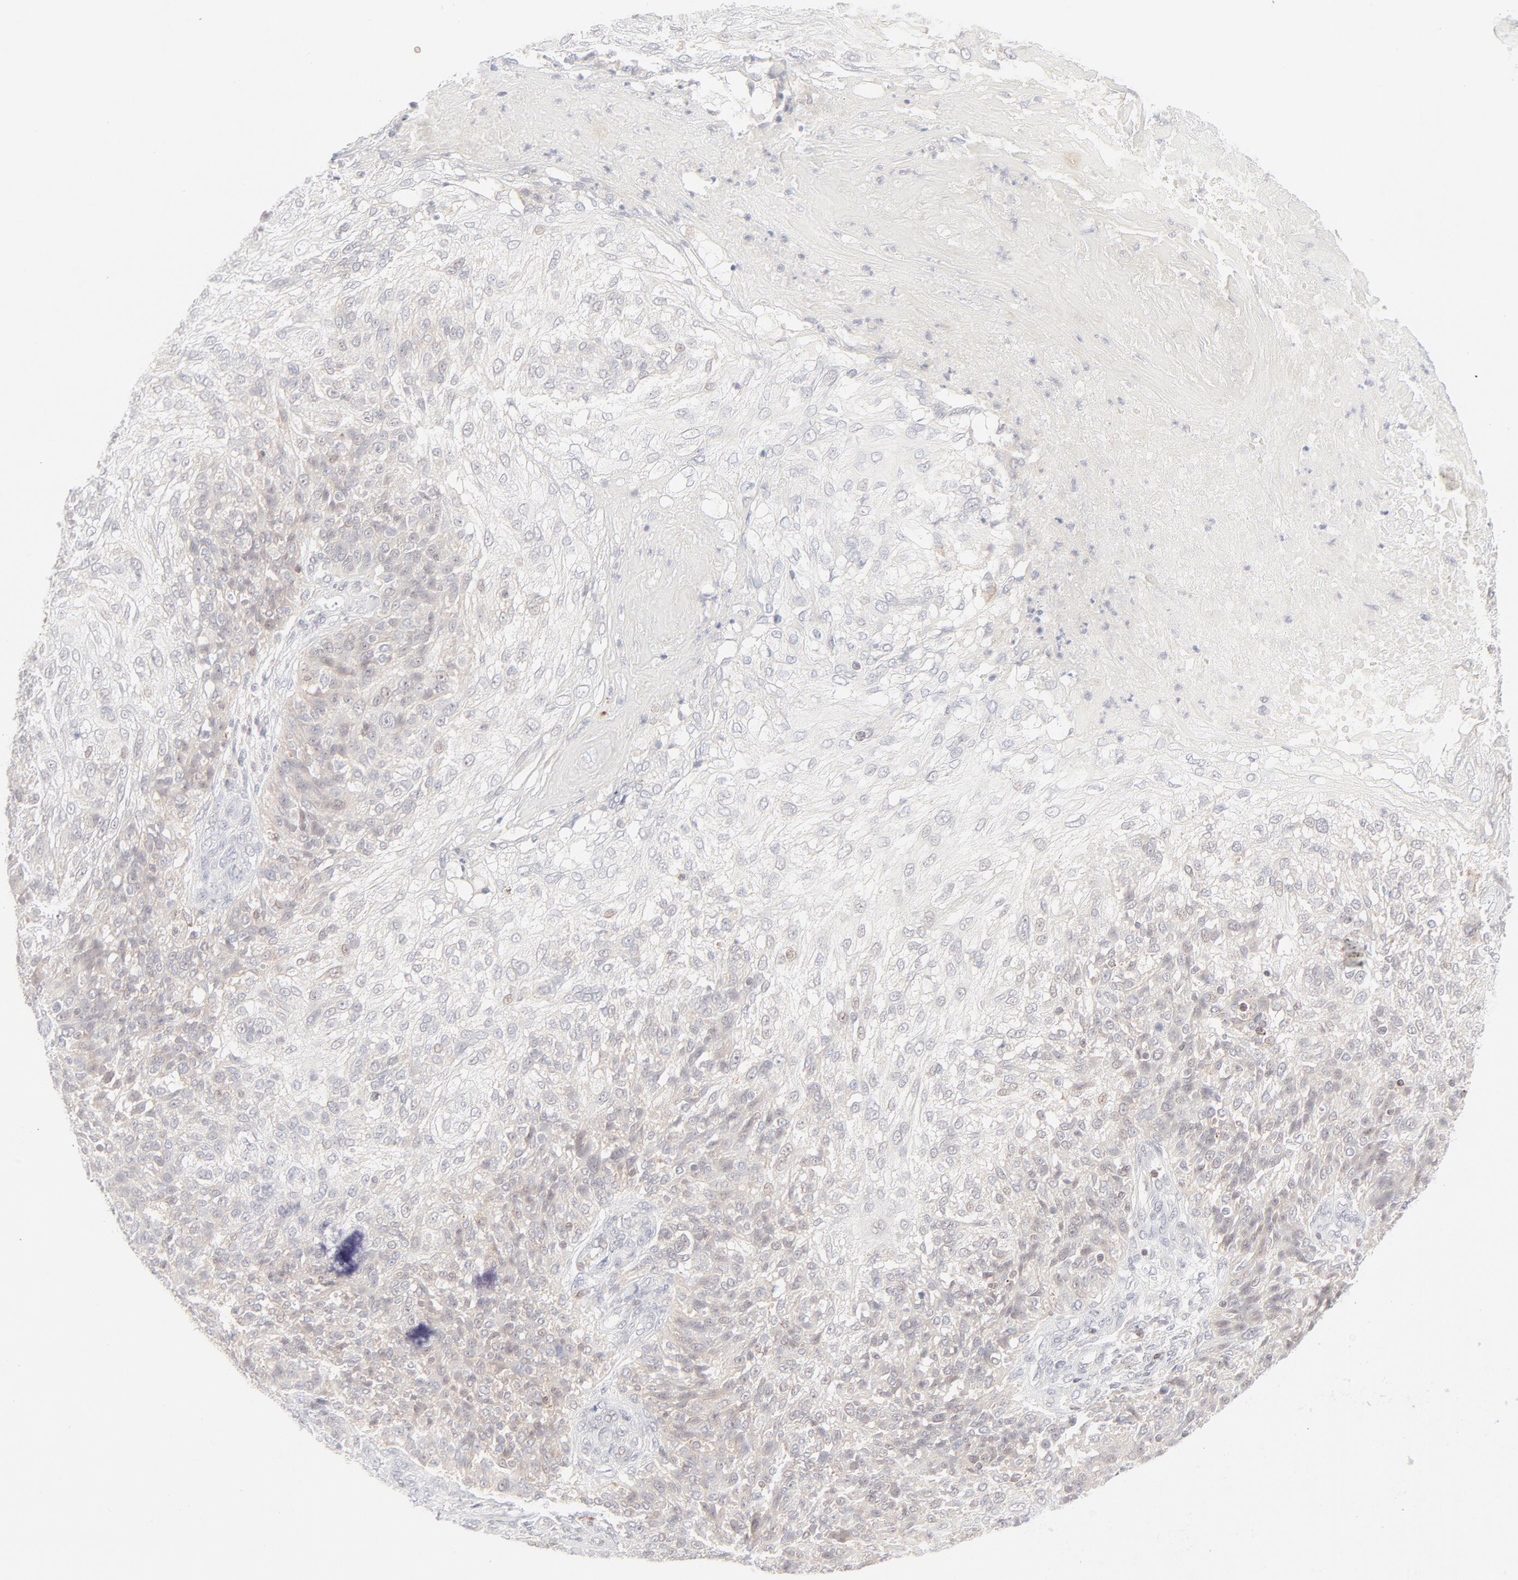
{"staining": {"intensity": "moderate", "quantity": "25%-75%", "location": "cytoplasmic/membranous"}, "tissue": "skin cancer", "cell_type": "Tumor cells", "image_type": "cancer", "snomed": [{"axis": "morphology", "description": "Normal tissue, NOS"}, {"axis": "morphology", "description": "Squamous cell carcinoma, NOS"}, {"axis": "topography", "description": "Skin"}], "caption": "DAB immunohistochemical staining of human squamous cell carcinoma (skin) demonstrates moderate cytoplasmic/membranous protein staining in about 25%-75% of tumor cells.", "gene": "PRKCB", "patient": {"sex": "female", "age": 83}}